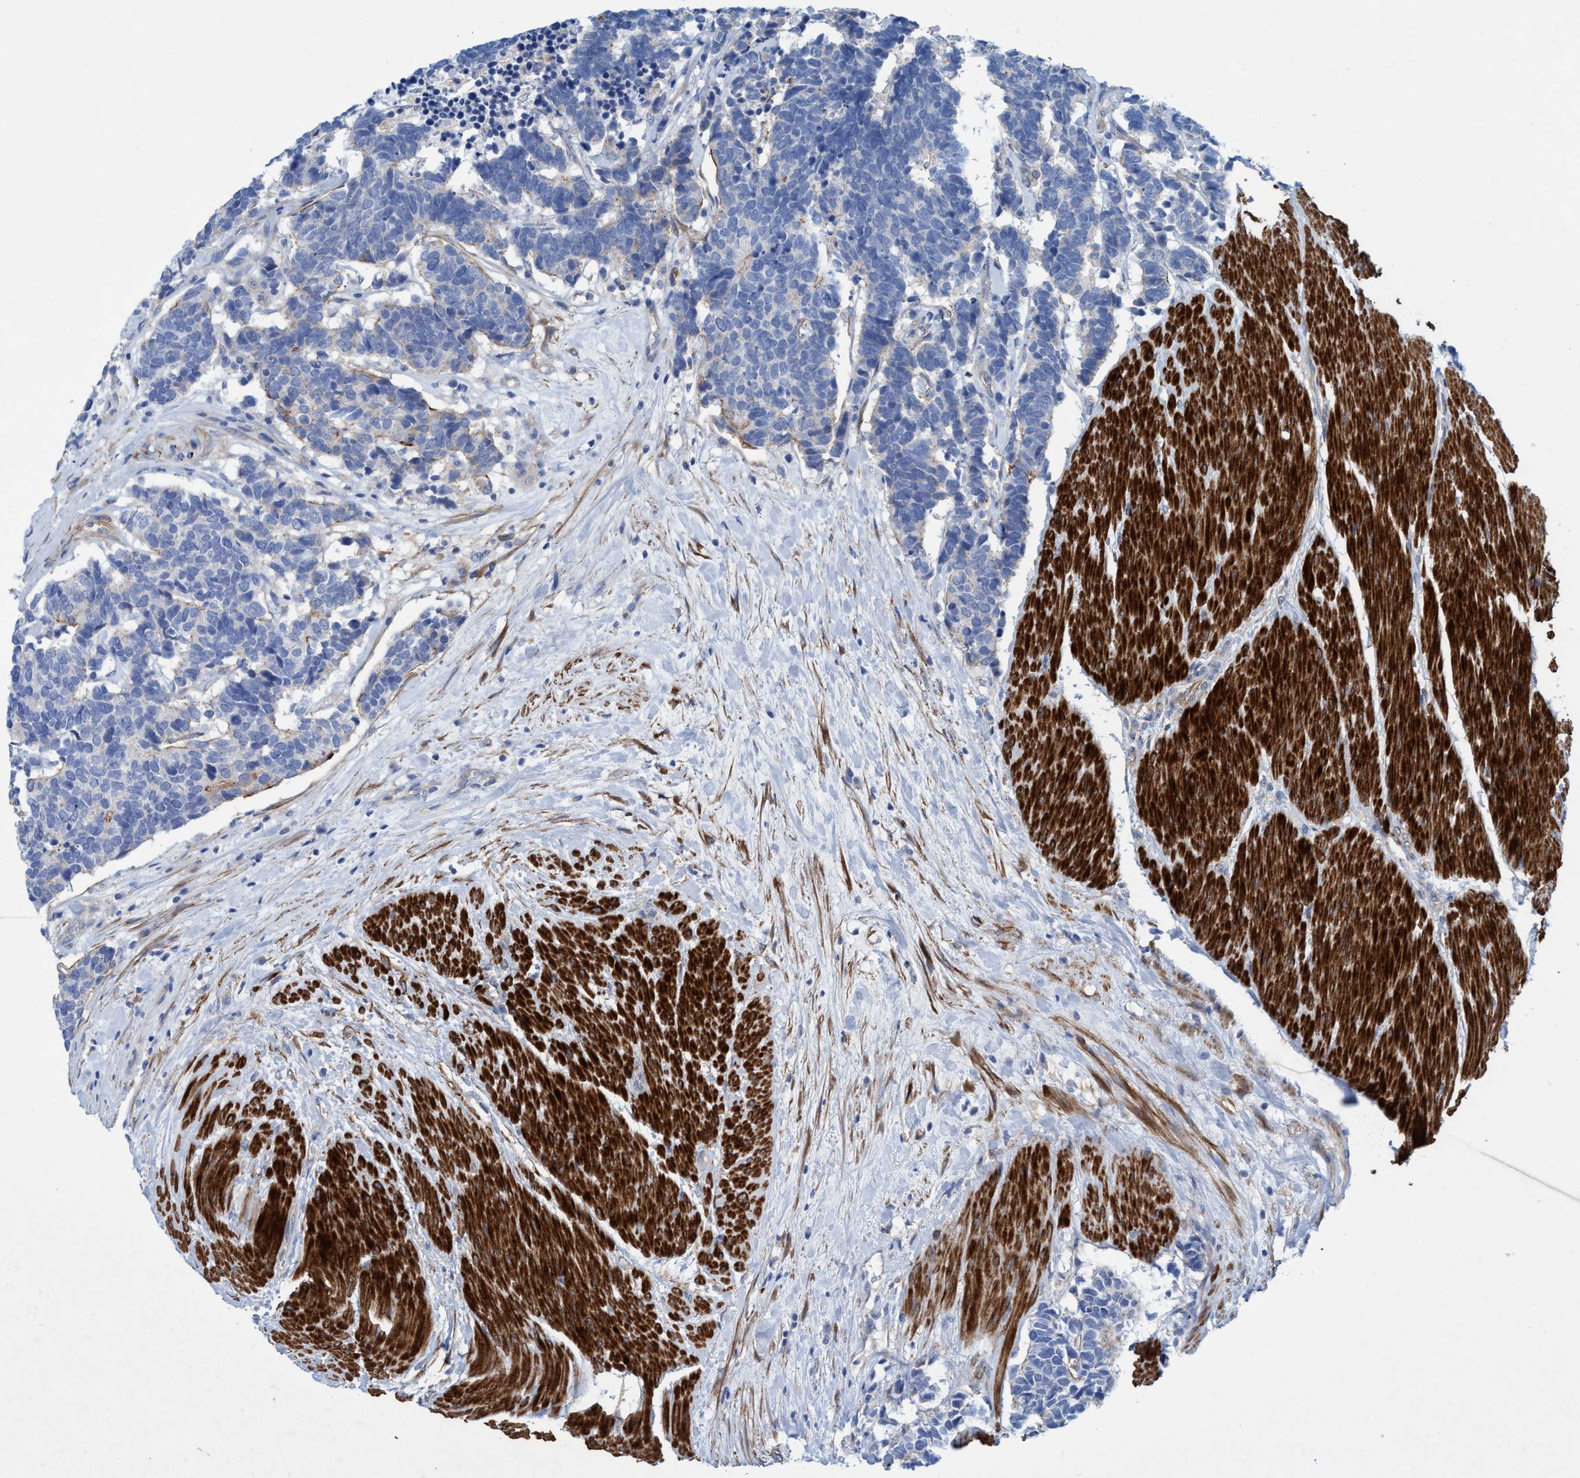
{"staining": {"intensity": "negative", "quantity": "none", "location": "none"}, "tissue": "carcinoid", "cell_type": "Tumor cells", "image_type": "cancer", "snomed": [{"axis": "morphology", "description": "Carcinoma, NOS"}, {"axis": "morphology", "description": "Carcinoid, malignant, NOS"}, {"axis": "topography", "description": "Urinary bladder"}], "caption": "This is an immunohistochemistry (IHC) histopathology image of human carcinoid. There is no positivity in tumor cells.", "gene": "GULP1", "patient": {"sex": "male", "age": 57}}